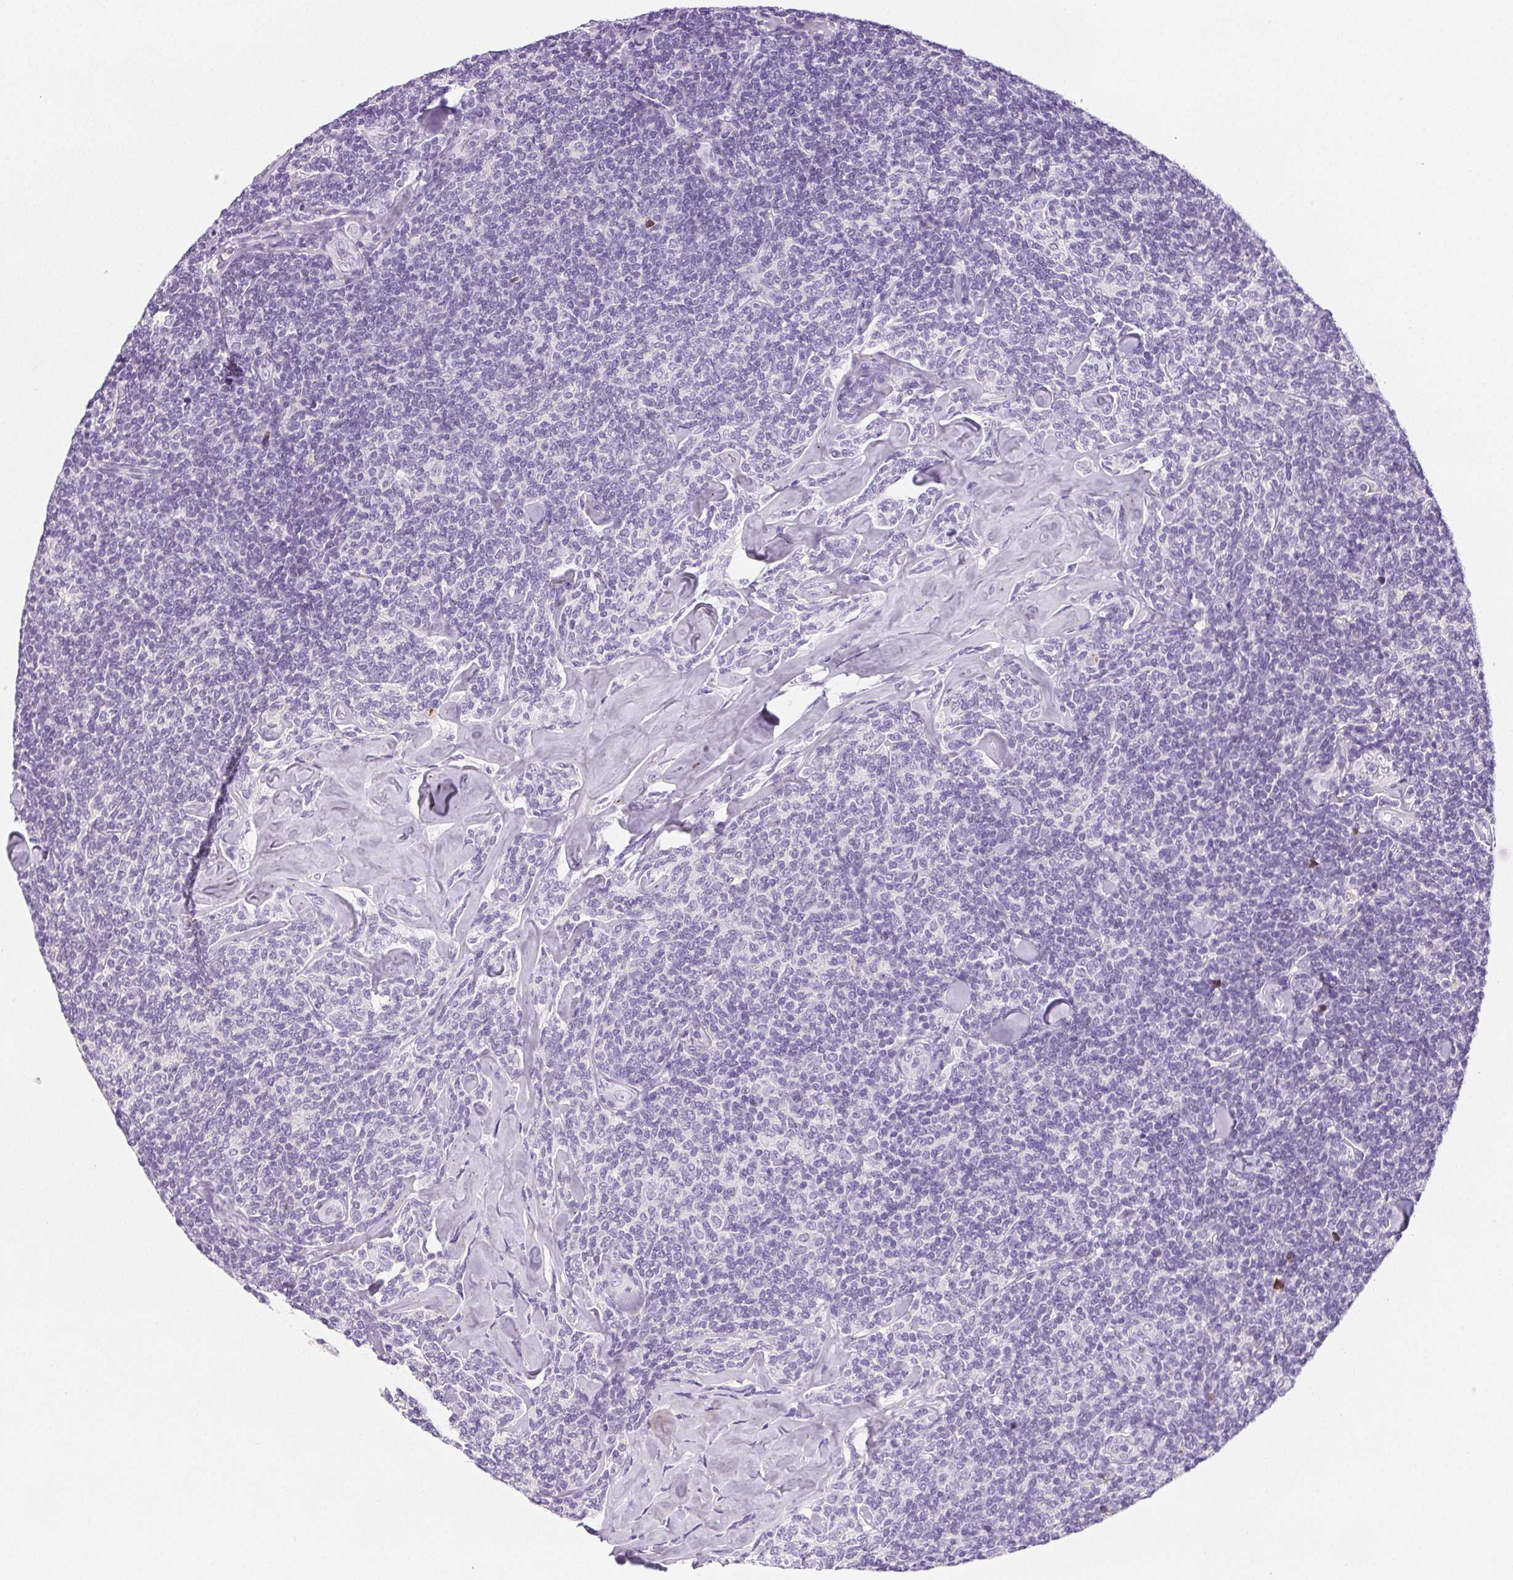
{"staining": {"intensity": "negative", "quantity": "none", "location": "none"}, "tissue": "lymphoma", "cell_type": "Tumor cells", "image_type": "cancer", "snomed": [{"axis": "morphology", "description": "Malignant lymphoma, non-Hodgkin's type, Low grade"}, {"axis": "topography", "description": "Lymph node"}], "caption": "Lymphoma was stained to show a protein in brown. There is no significant staining in tumor cells. (DAB immunohistochemistry with hematoxylin counter stain).", "gene": "VTN", "patient": {"sex": "female", "age": 56}}